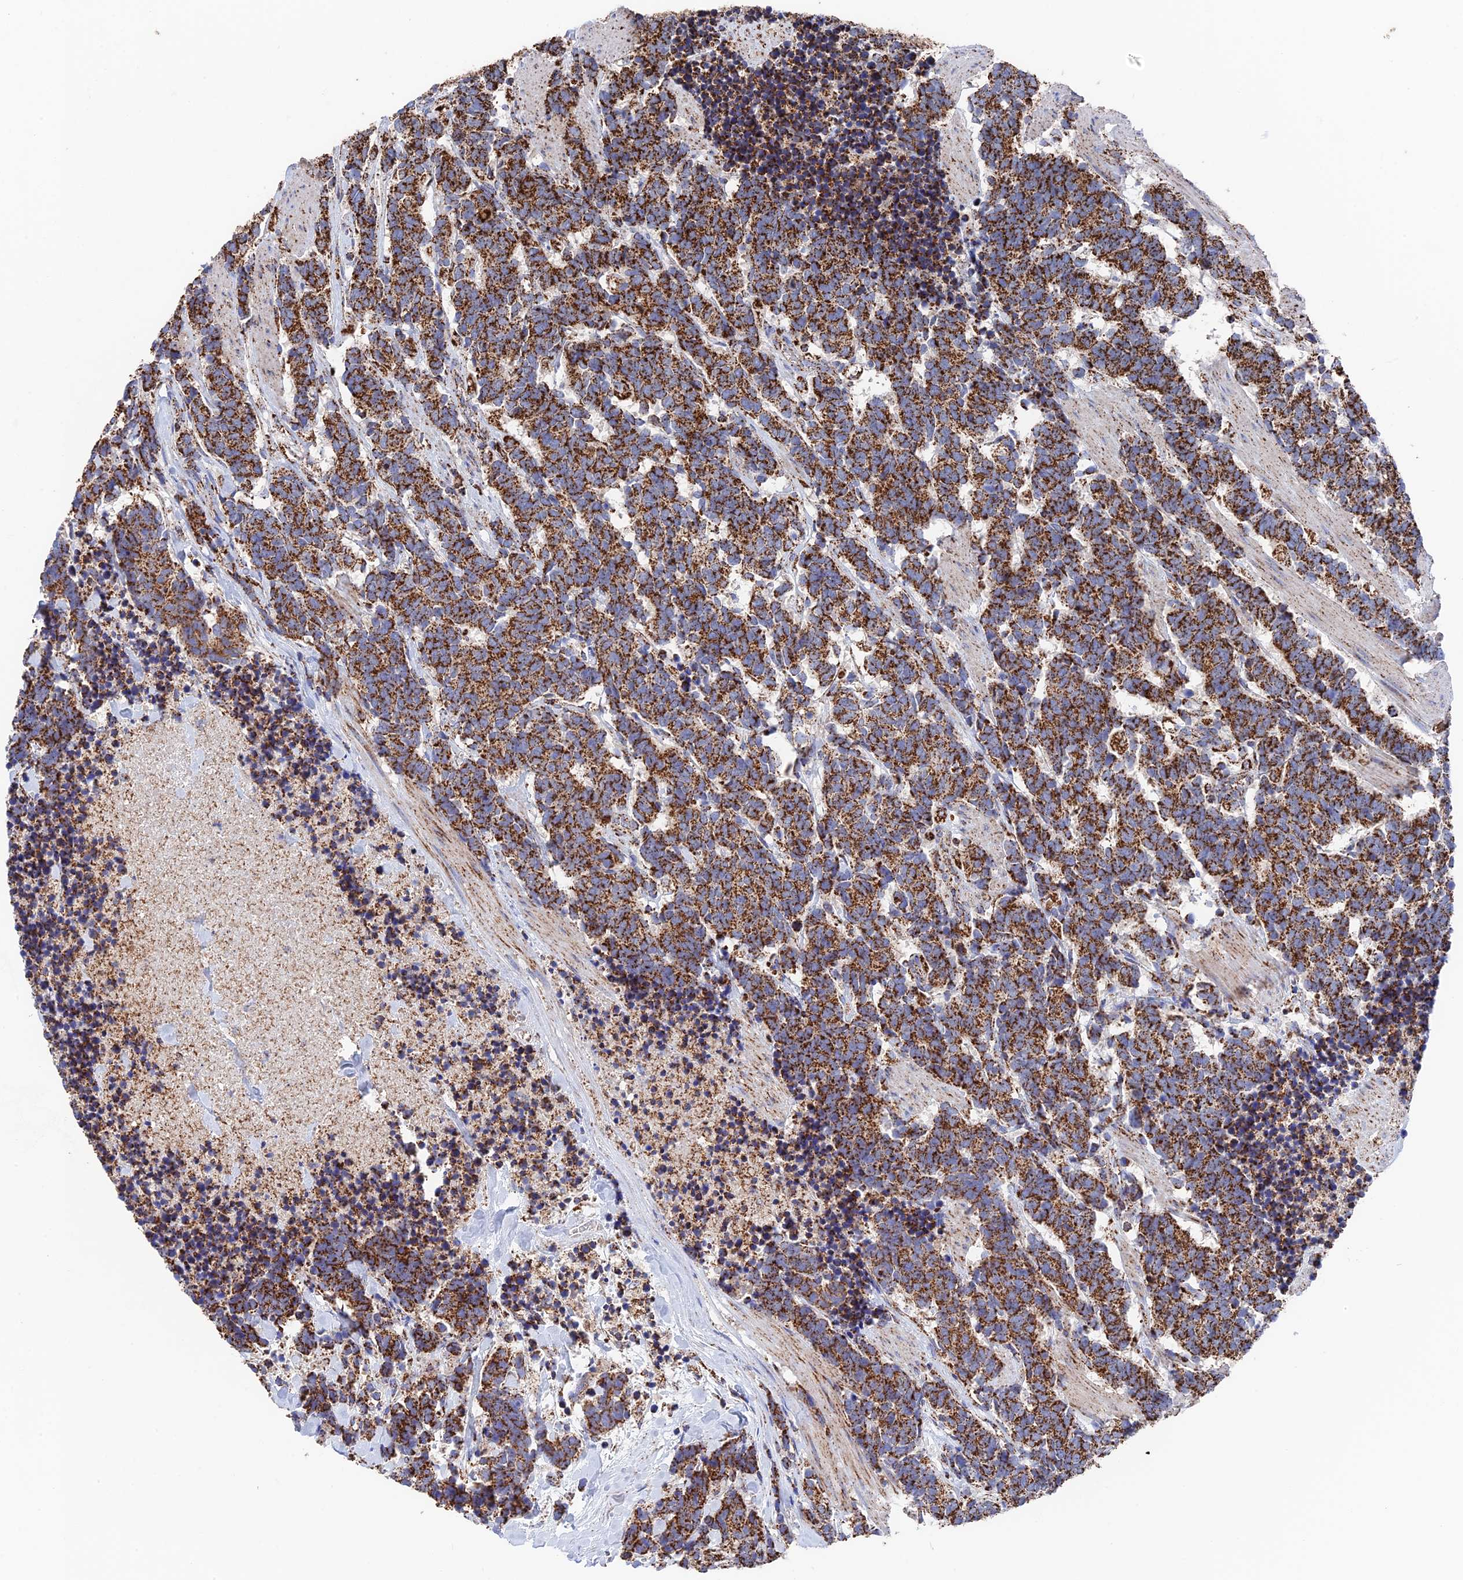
{"staining": {"intensity": "strong", "quantity": ">75%", "location": "cytoplasmic/membranous"}, "tissue": "carcinoid", "cell_type": "Tumor cells", "image_type": "cancer", "snomed": [{"axis": "morphology", "description": "Carcinoma, NOS"}, {"axis": "morphology", "description": "Carcinoid, malignant, NOS"}, {"axis": "topography", "description": "Prostate"}], "caption": "A high-resolution histopathology image shows IHC staining of carcinoma, which displays strong cytoplasmic/membranous expression in approximately >75% of tumor cells.", "gene": "HAUS8", "patient": {"sex": "male", "age": 57}}